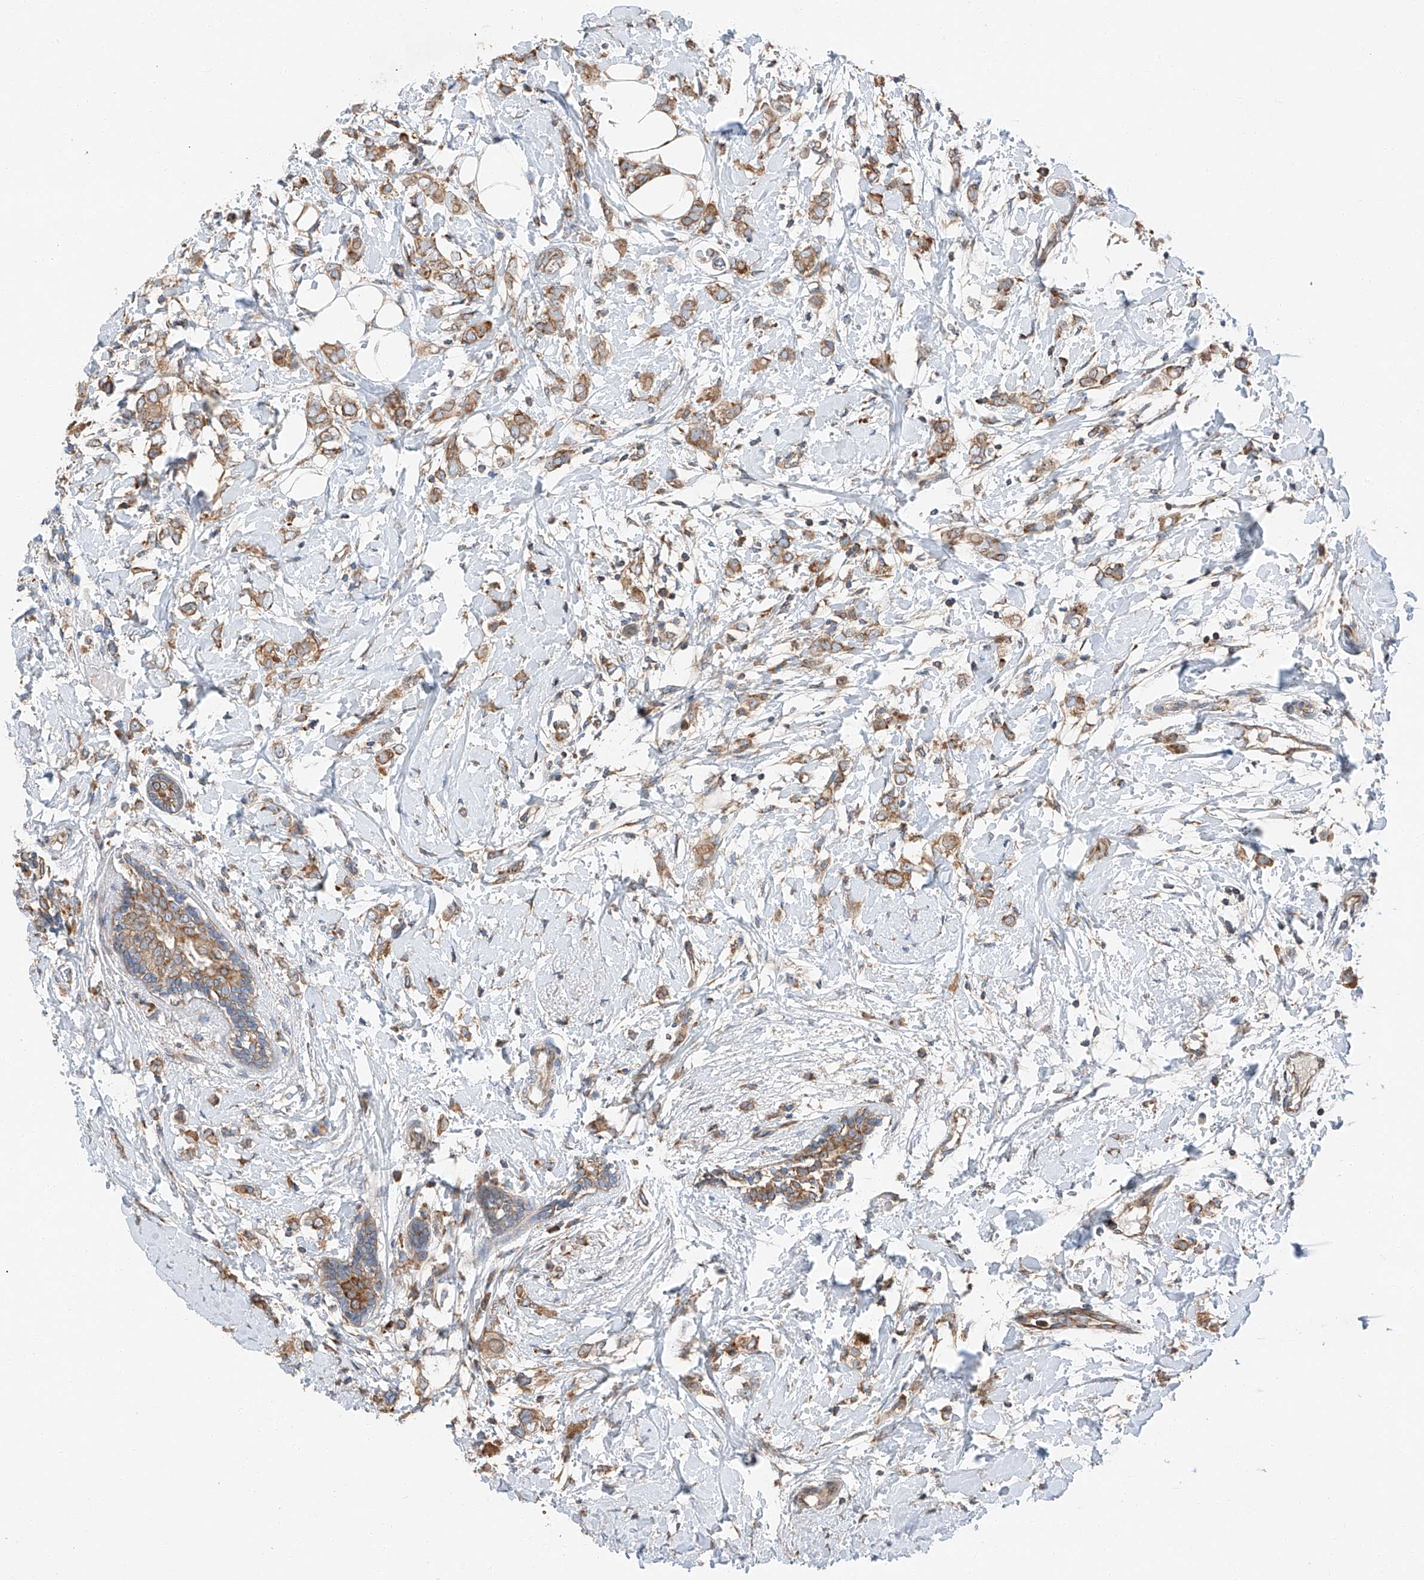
{"staining": {"intensity": "moderate", "quantity": ">75%", "location": "cytoplasmic/membranous"}, "tissue": "breast cancer", "cell_type": "Tumor cells", "image_type": "cancer", "snomed": [{"axis": "morphology", "description": "Normal tissue, NOS"}, {"axis": "morphology", "description": "Lobular carcinoma"}, {"axis": "topography", "description": "Breast"}], "caption": "Protein expression analysis of breast cancer (lobular carcinoma) reveals moderate cytoplasmic/membranous expression in about >75% of tumor cells.", "gene": "ZC3H15", "patient": {"sex": "female", "age": 47}}